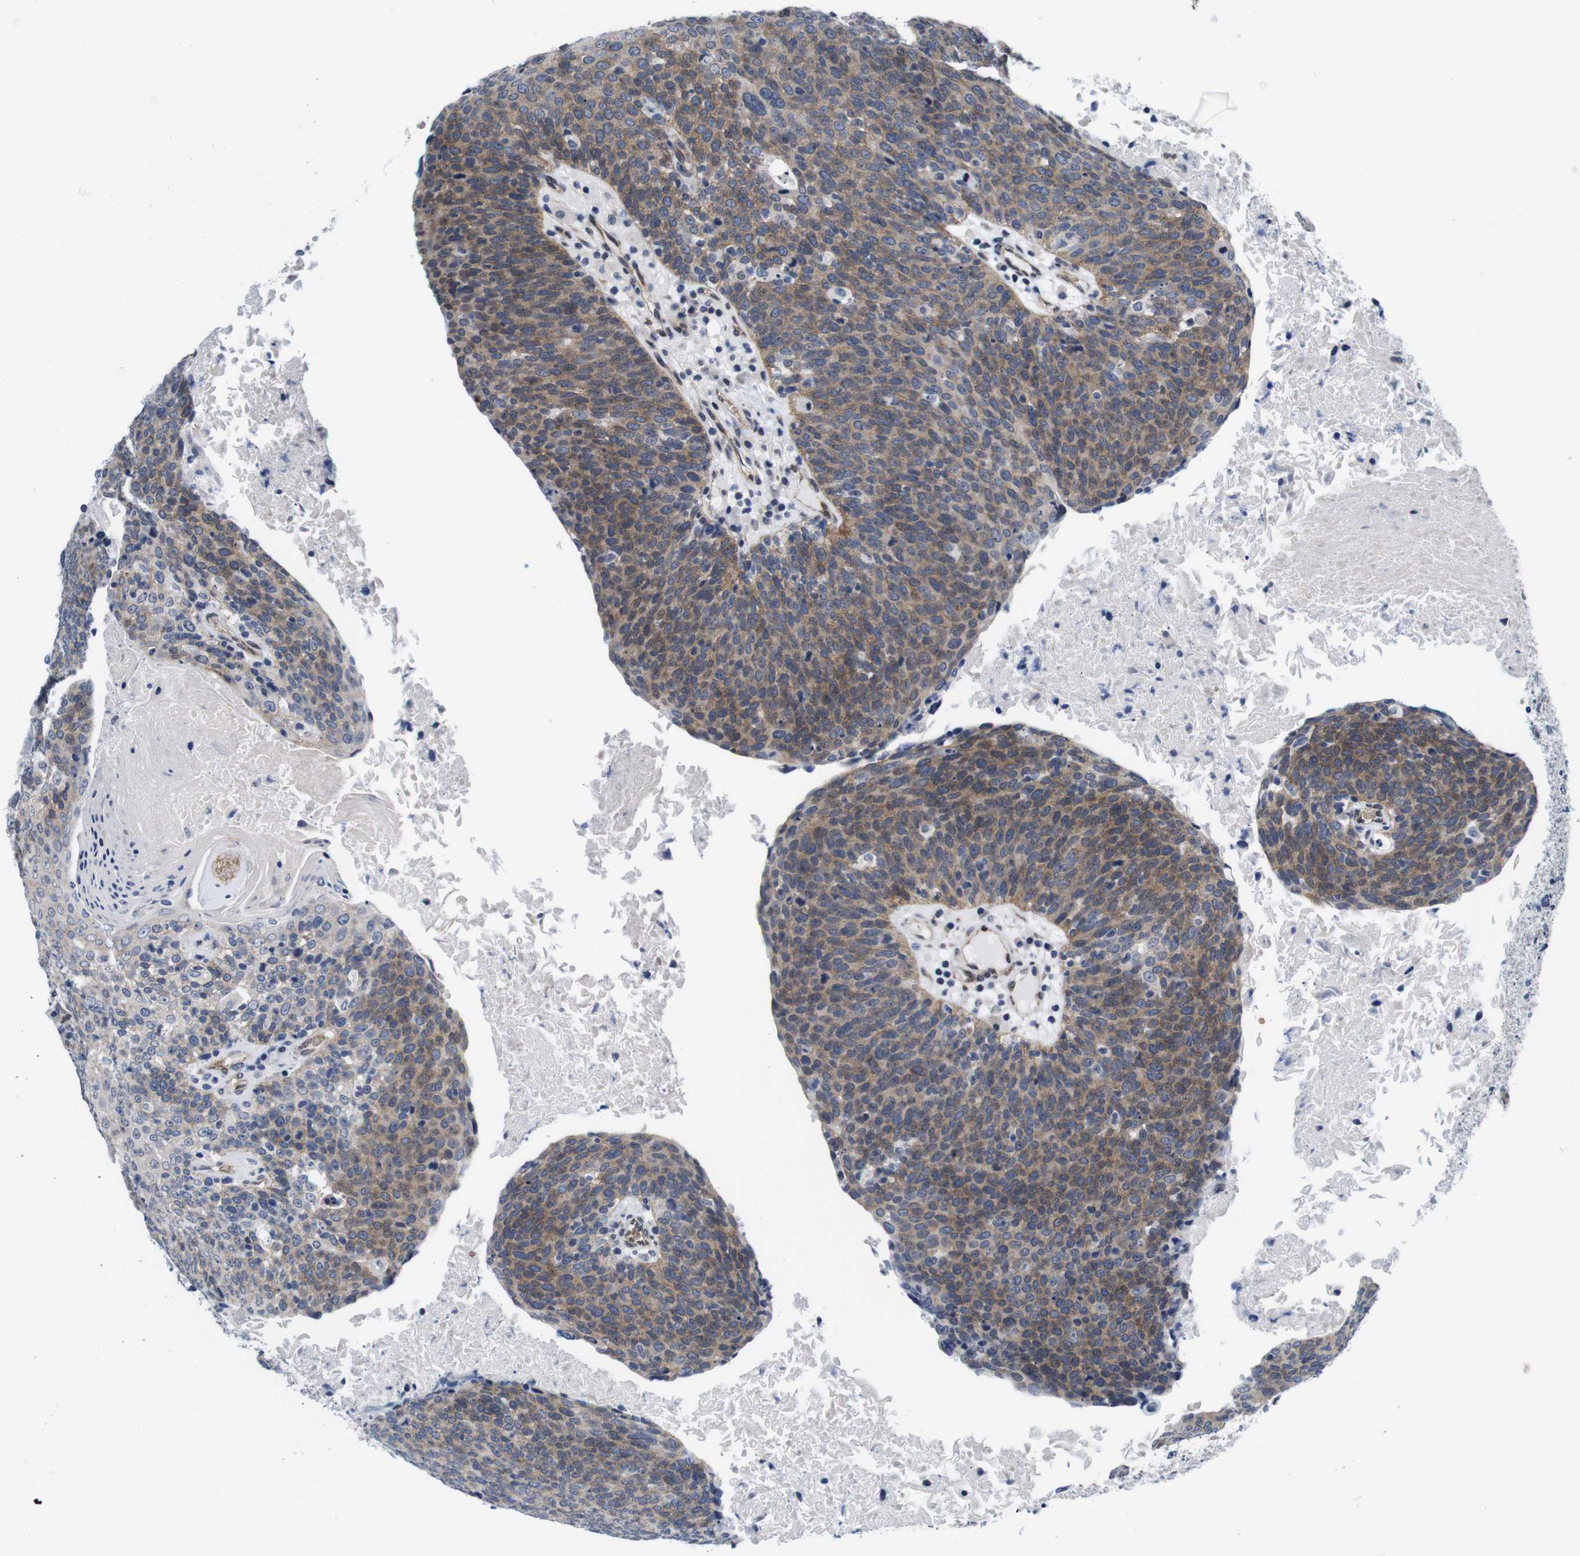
{"staining": {"intensity": "moderate", "quantity": ">75%", "location": "cytoplasmic/membranous"}, "tissue": "head and neck cancer", "cell_type": "Tumor cells", "image_type": "cancer", "snomed": [{"axis": "morphology", "description": "Squamous cell carcinoma, NOS"}, {"axis": "morphology", "description": "Squamous cell carcinoma, metastatic, NOS"}, {"axis": "topography", "description": "Lymph node"}, {"axis": "topography", "description": "Head-Neck"}], "caption": "Immunohistochemical staining of human head and neck cancer demonstrates medium levels of moderate cytoplasmic/membranous staining in approximately >75% of tumor cells. Using DAB (brown) and hematoxylin (blue) stains, captured at high magnification using brightfield microscopy.", "gene": "SOCS3", "patient": {"sex": "male", "age": 62}}